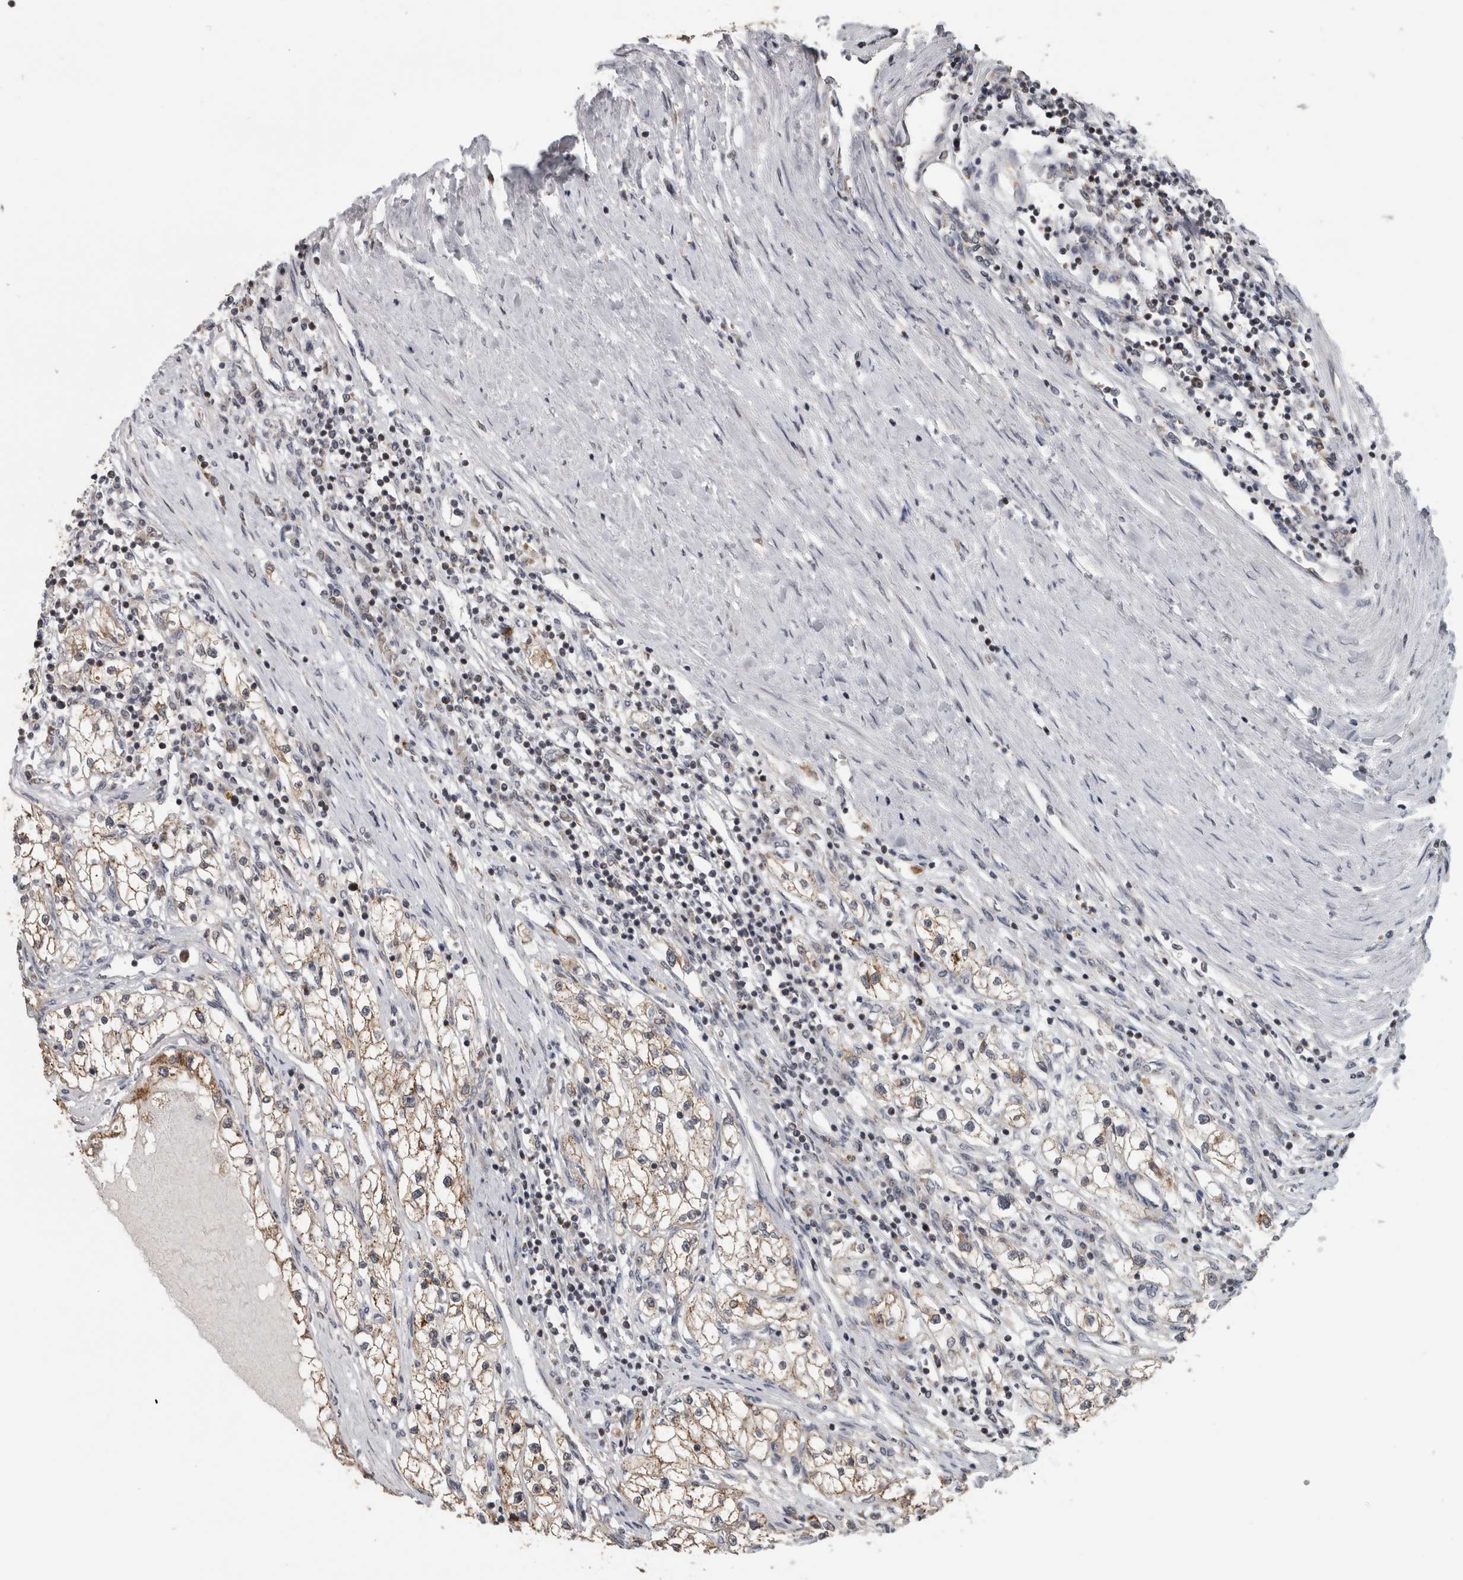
{"staining": {"intensity": "moderate", "quantity": "<25%", "location": "cytoplasmic/membranous"}, "tissue": "renal cancer", "cell_type": "Tumor cells", "image_type": "cancer", "snomed": [{"axis": "morphology", "description": "Adenocarcinoma, NOS"}, {"axis": "topography", "description": "Kidney"}], "caption": "Immunohistochemistry (IHC) staining of renal adenocarcinoma, which displays low levels of moderate cytoplasmic/membranous expression in approximately <25% of tumor cells indicating moderate cytoplasmic/membranous protein expression. The staining was performed using DAB (brown) for protein detection and nuclei were counterstained in hematoxylin (blue).", "gene": "OR2K2", "patient": {"sex": "male", "age": 68}}